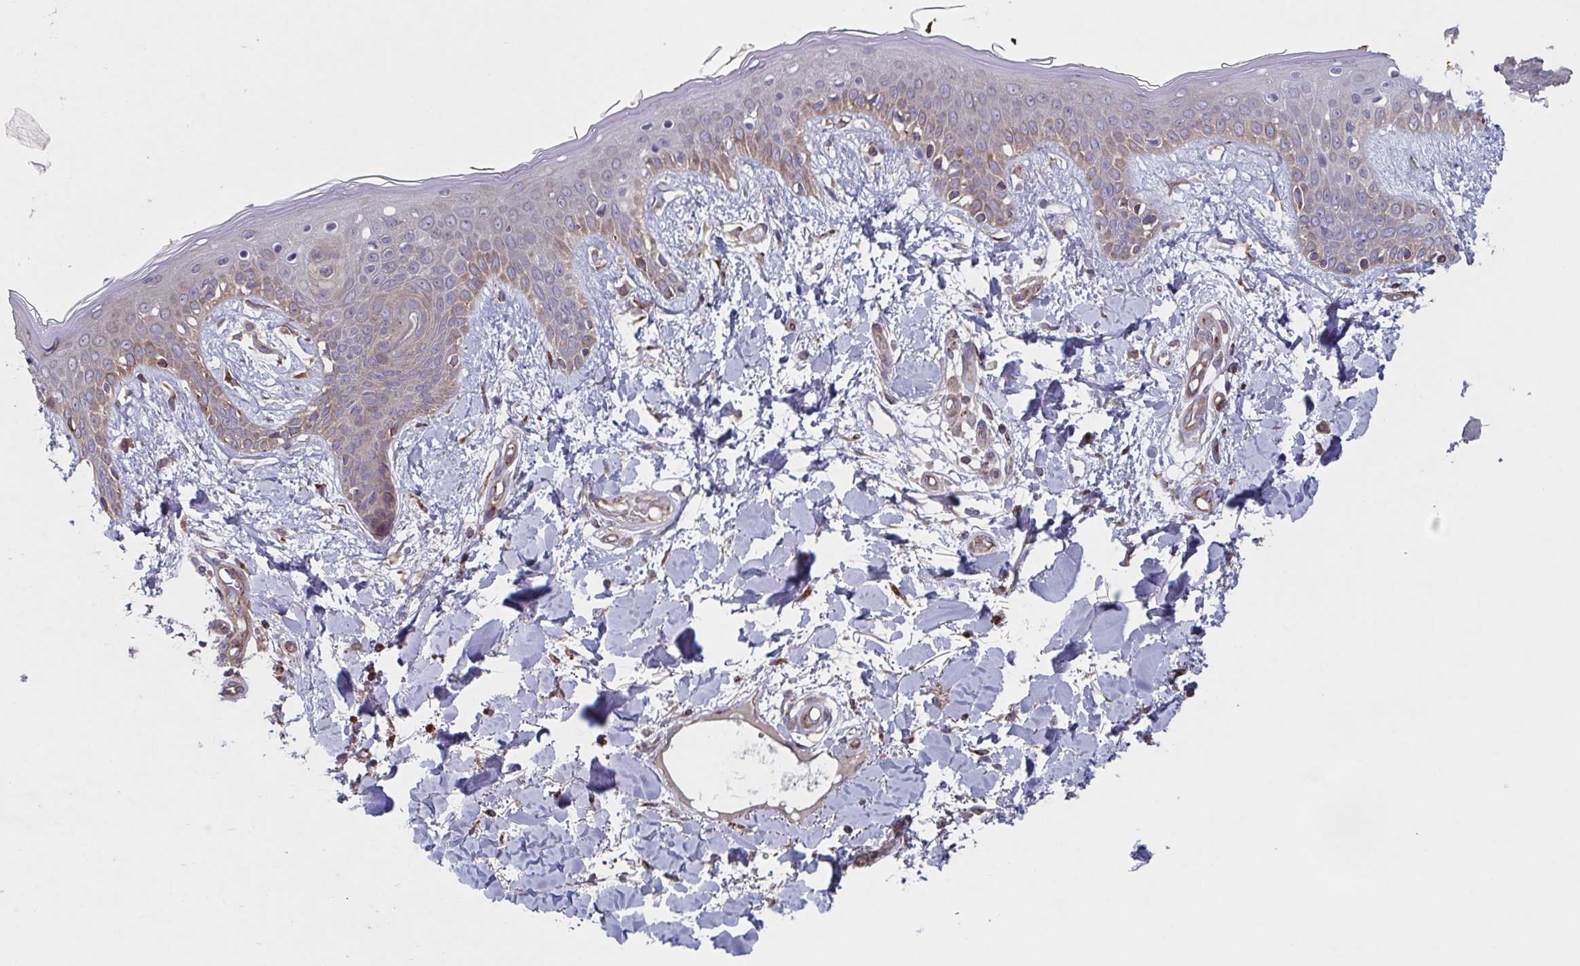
{"staining": {"intensity": "moderate", "quantity": "25%-75%", "location": "cytoplasmic/membranous"}, "tissue": "skin", "cell_type": "Fibroblasts", "image_type": "normal", "snomed": [{"axis": "morphology", "description": "Normal tissue, NOS"}, {"axis": "topography", "description": "Skin"}], "caption": "Fibroblasts demonstrate medium levels of moderate cytoplasmic/membranous expression in about 25%-75% of cells in benign skin.", "gene": "COPB1", "patient": {"sex": "female", "age": 34}}